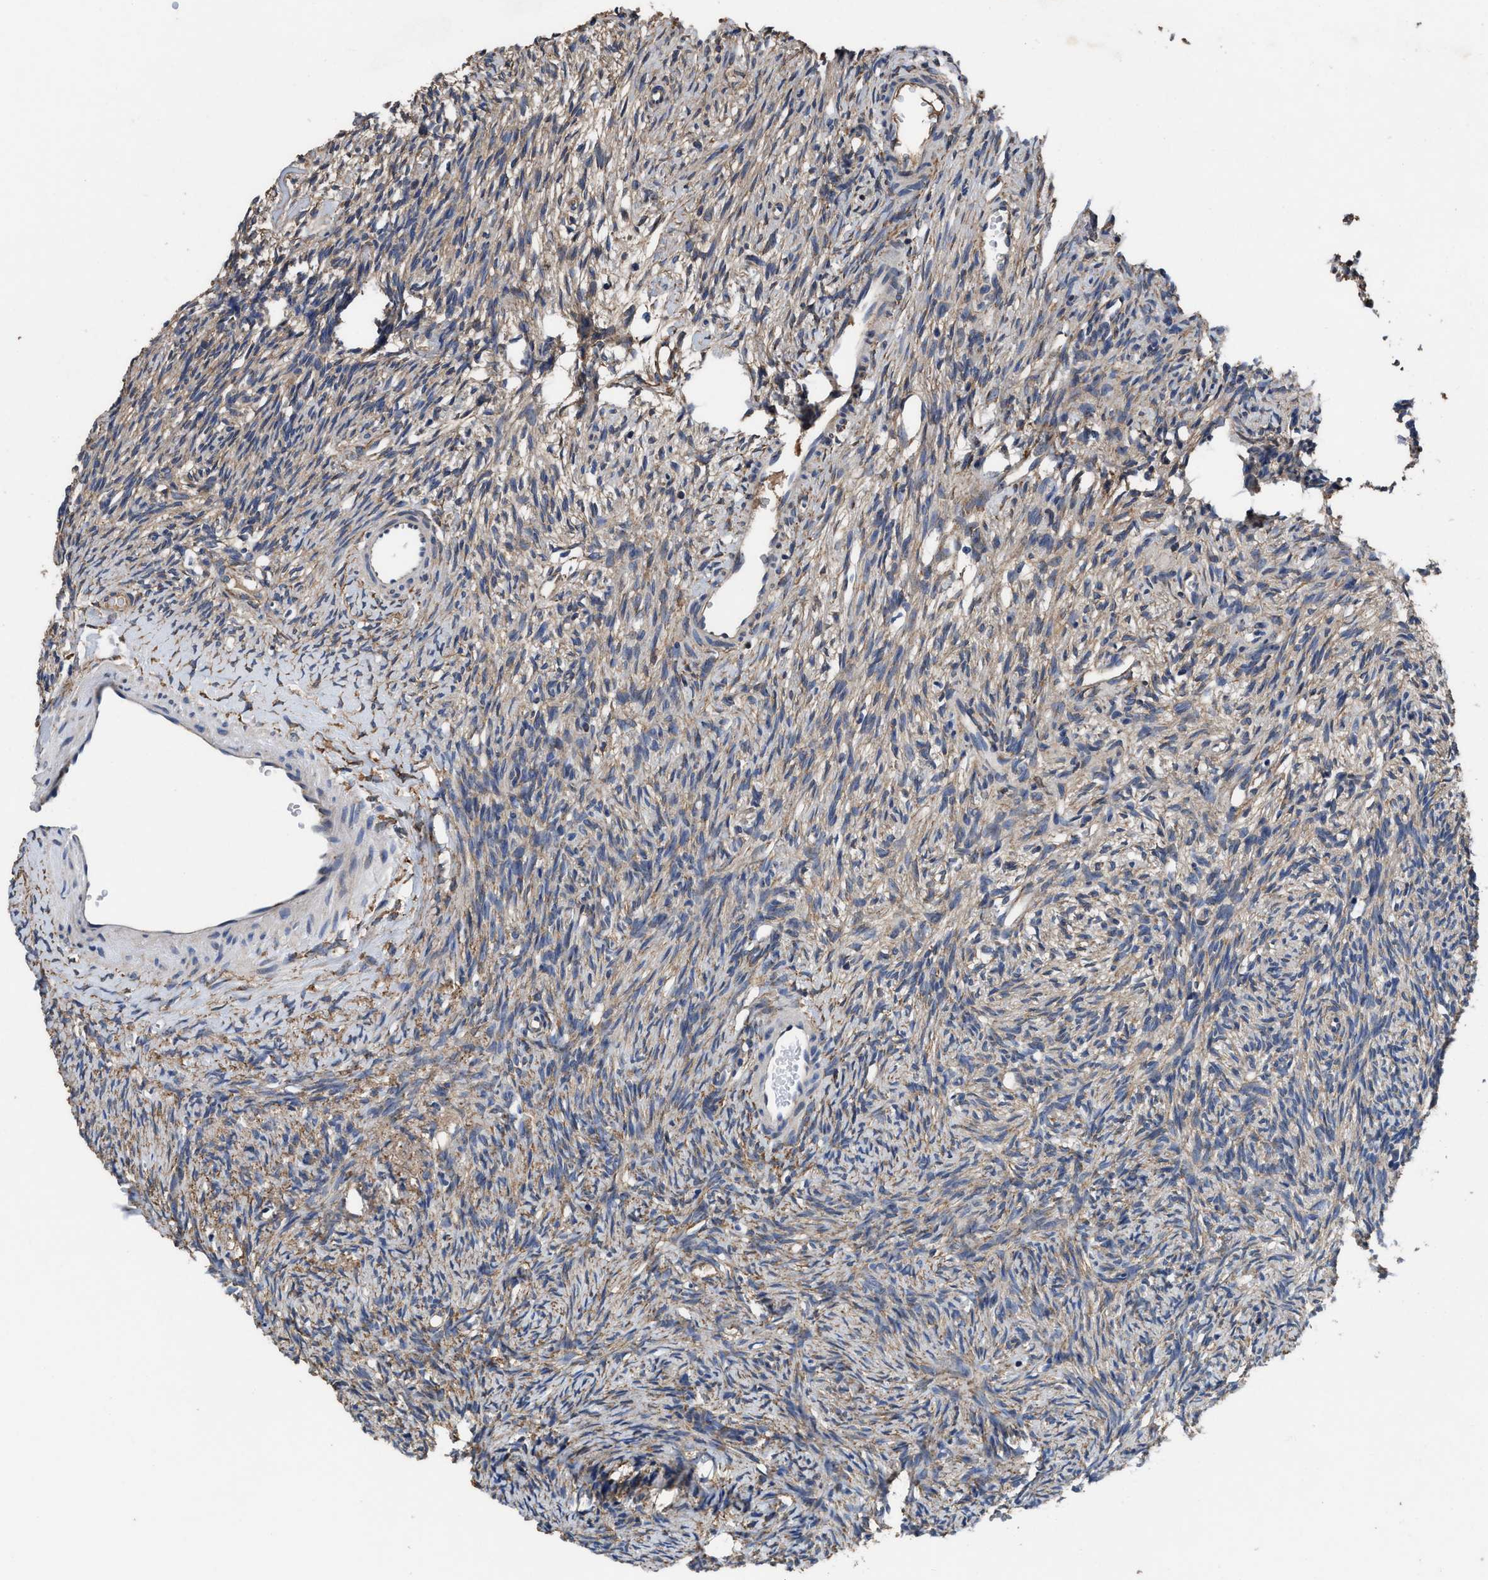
{"staining": {"intensity": "weak", "quantity": "<25%", "location": "cytoplasmic/membranous"}, "tissue": "ovary", "cell_type": "Follicle cells", "image_type": "normal", "snomed": [{"axis": "morphology", "description": "Normal tissue, NOS"}, {"axis": "topography", "description": "Ovary"}], "caption": "Immunohistochemistry (IHC) image of benign ovary: human ovary stained with DAB demonstrates no significant protein expression in follicle cells. Nuclei are stained in blue.", "gene": "IDNK", "patient": {"sex": "female", "age": 33}}